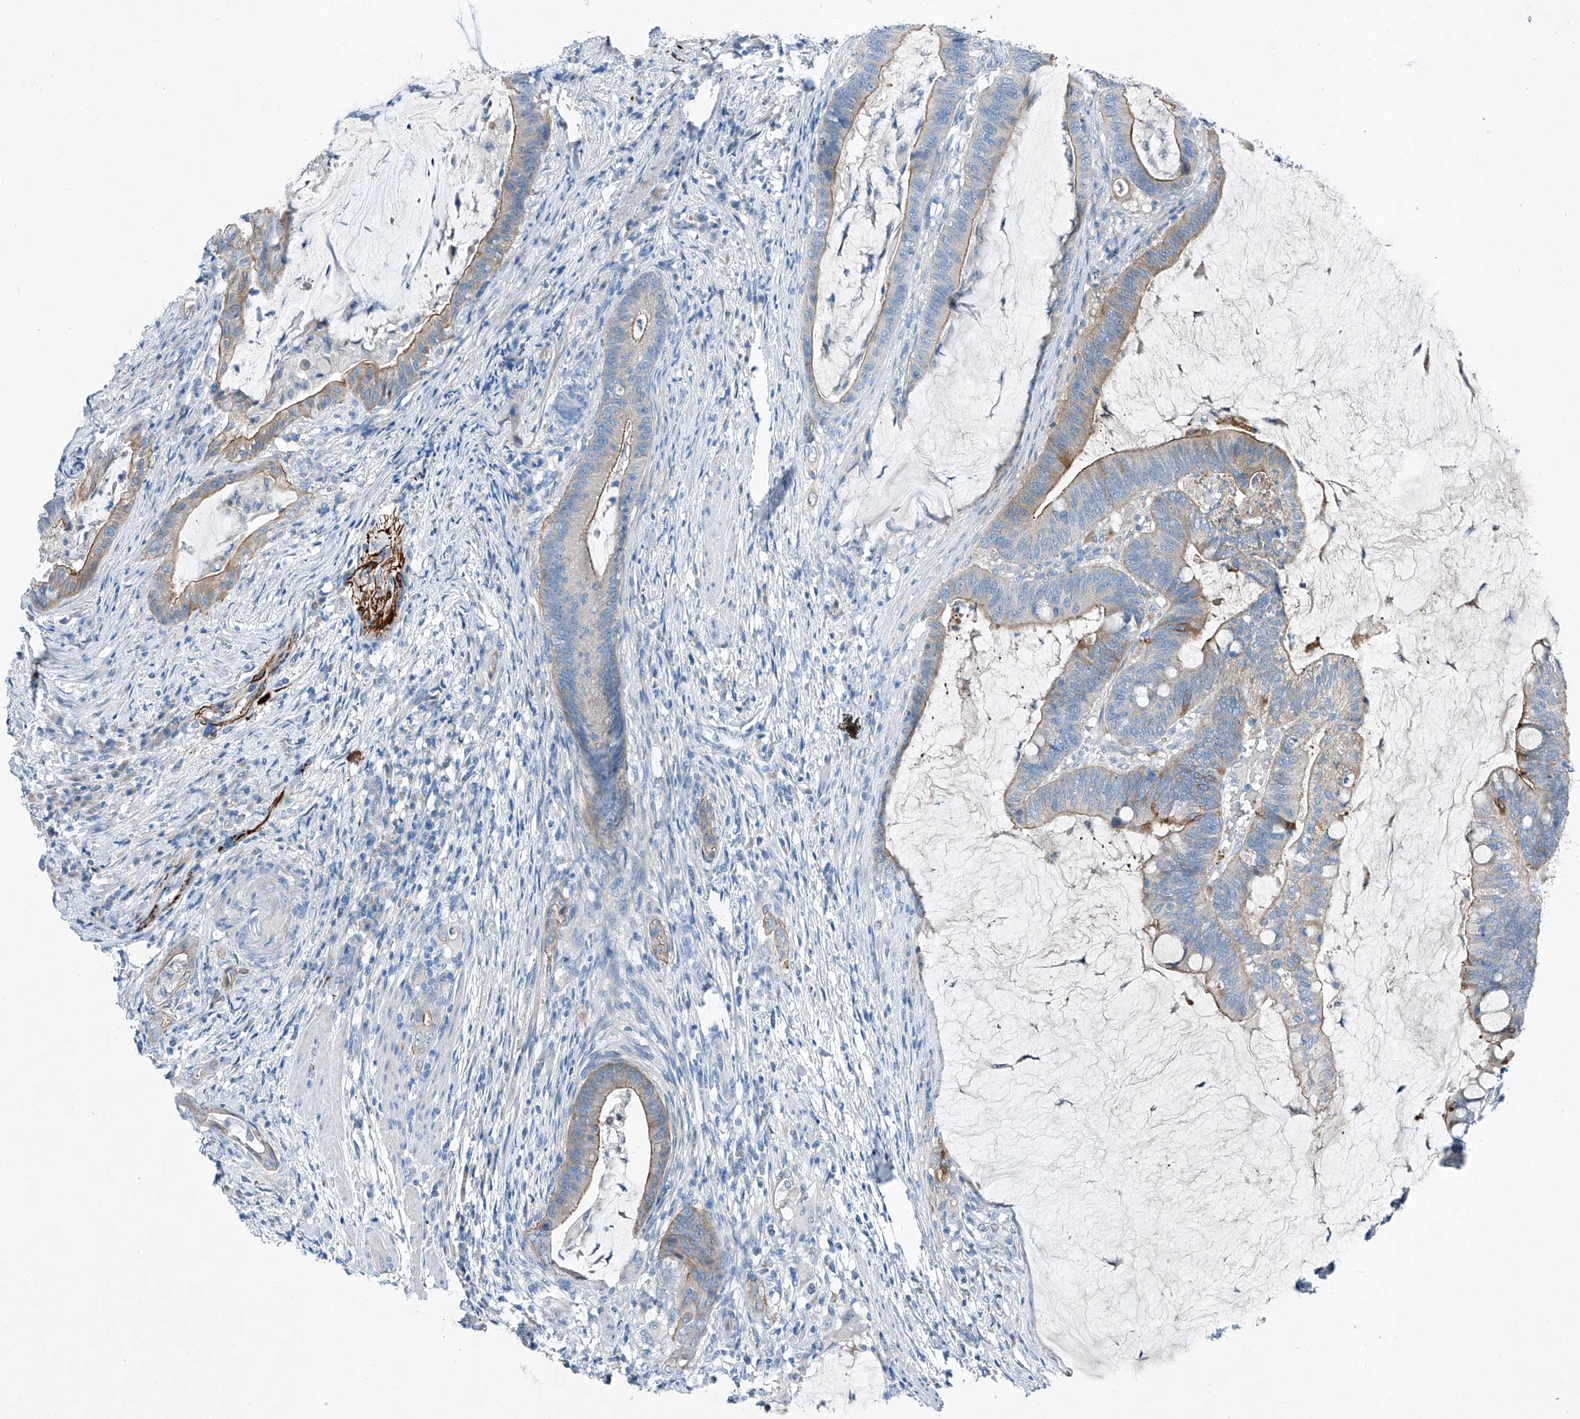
{"staining": {"intensity": "moderate", "quantity": "25%-75%", "location": "cytoplasmic/membranous"}, "tissue": "colorectal cancer", "cell_type": "Tumor cells", "image_type": "cancer", "snomed": [{"axis": "morphology", "description": "Adenocarcinoma, NOS"}, {"axis": "topography", "description": "Colon"}], "caption": "Human colorectal cancer (adenocarcinoma) stained with a protein marker exhibits moderate staining in tumor cells.", "gene": "MDGA1", "patient": {"sex": "female", "age": 66}}